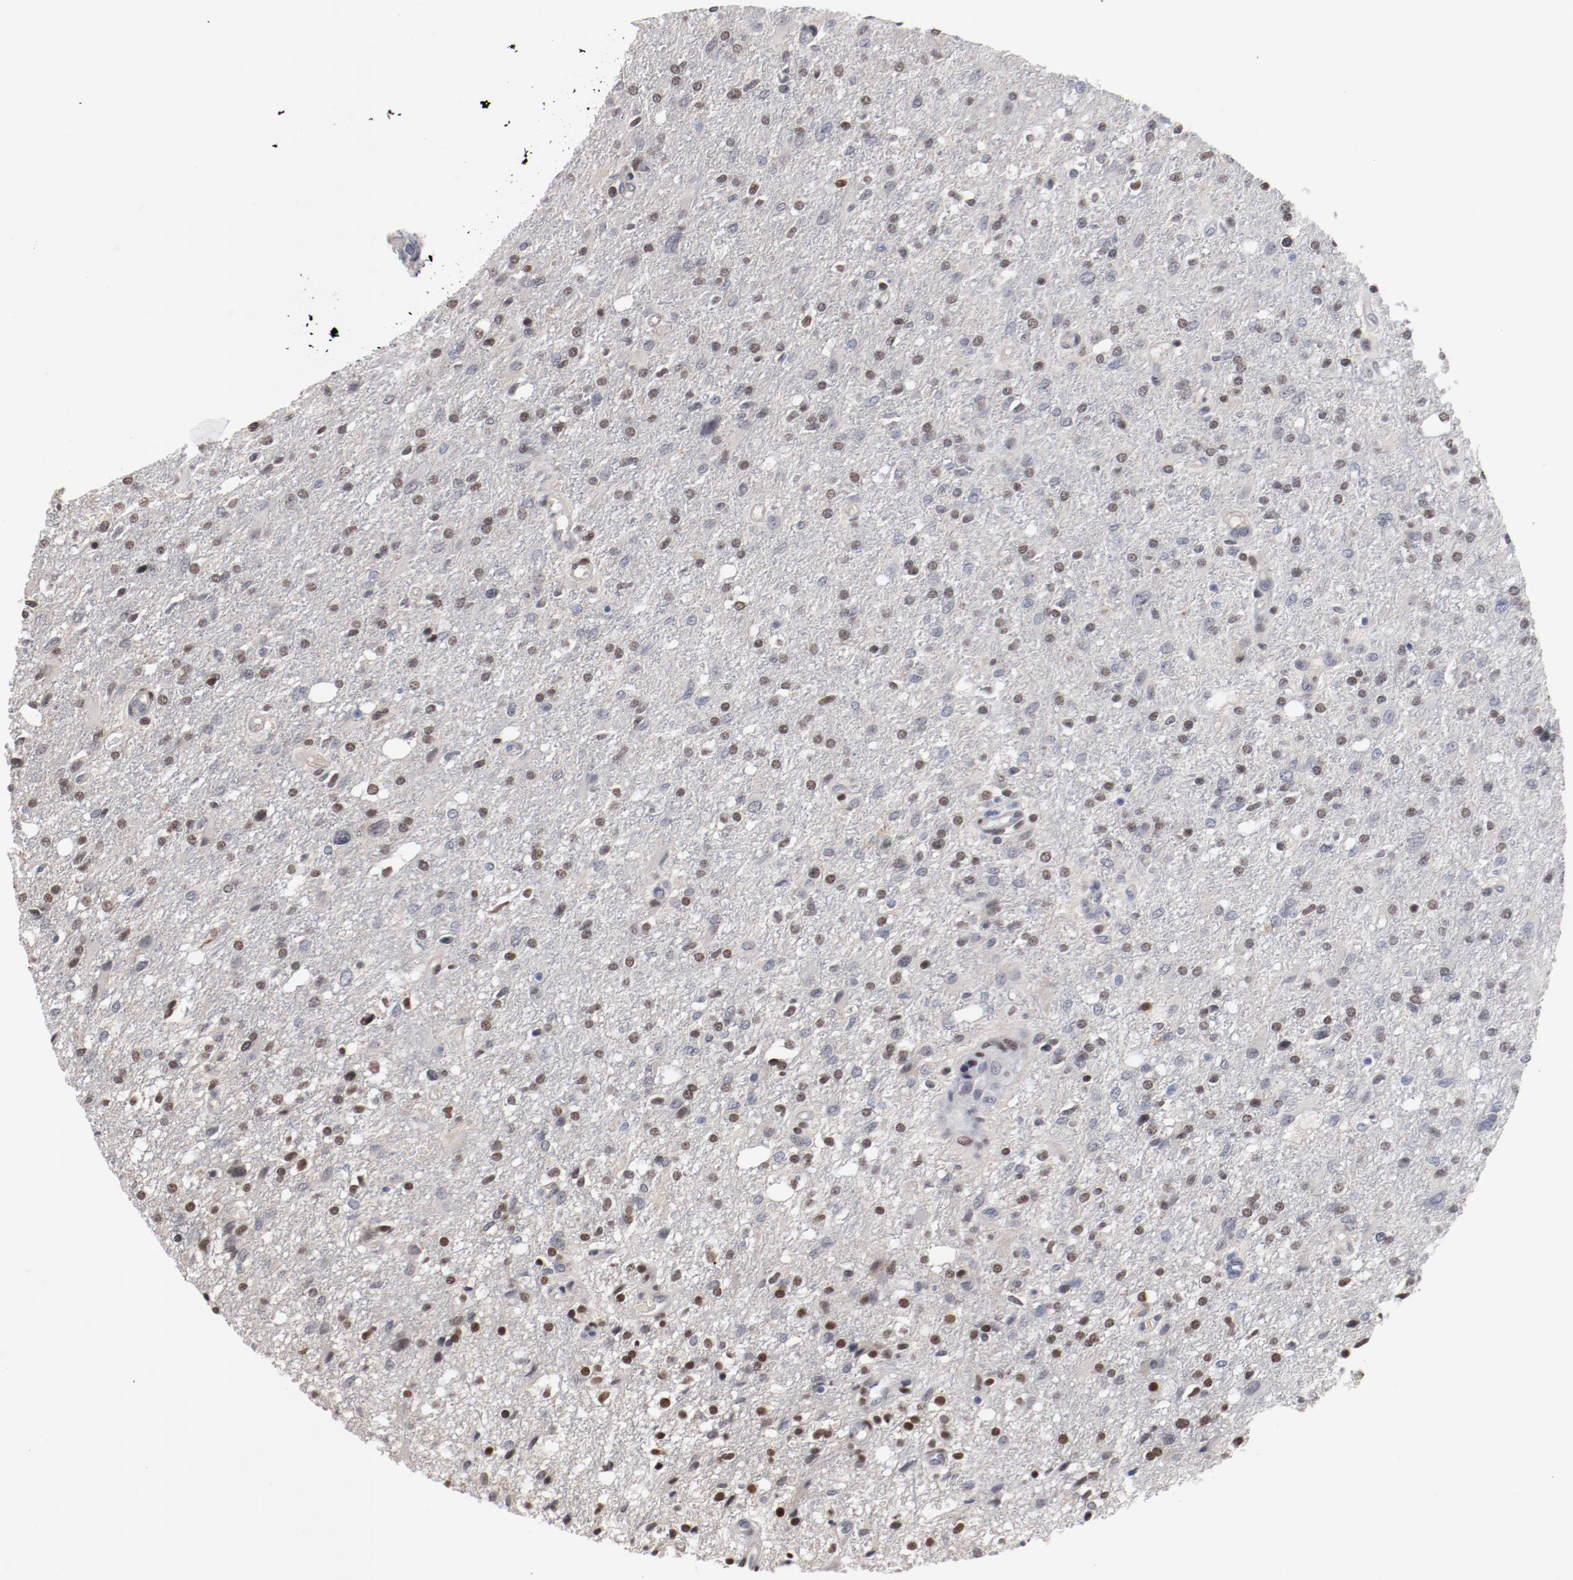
{"staining": {"intensity": "weak", "quantity": "25%-75%", "location": "nuclear"}, "tissue": "glioma", "cell_type": "Tumor cells", "image_type": "cancer", "snomed": [{"axis": "morphology", "description": "Glioma, malignant, High grade"}, {"axis": "topography", "description": "Cerebral cortex"}], "caption": "A micrograph of human glioma stained for a protein shows weak nuclear brown staining in tumor cells.", "gene": "ZEB2", "patient": {"sex": "male", "age": 76}}